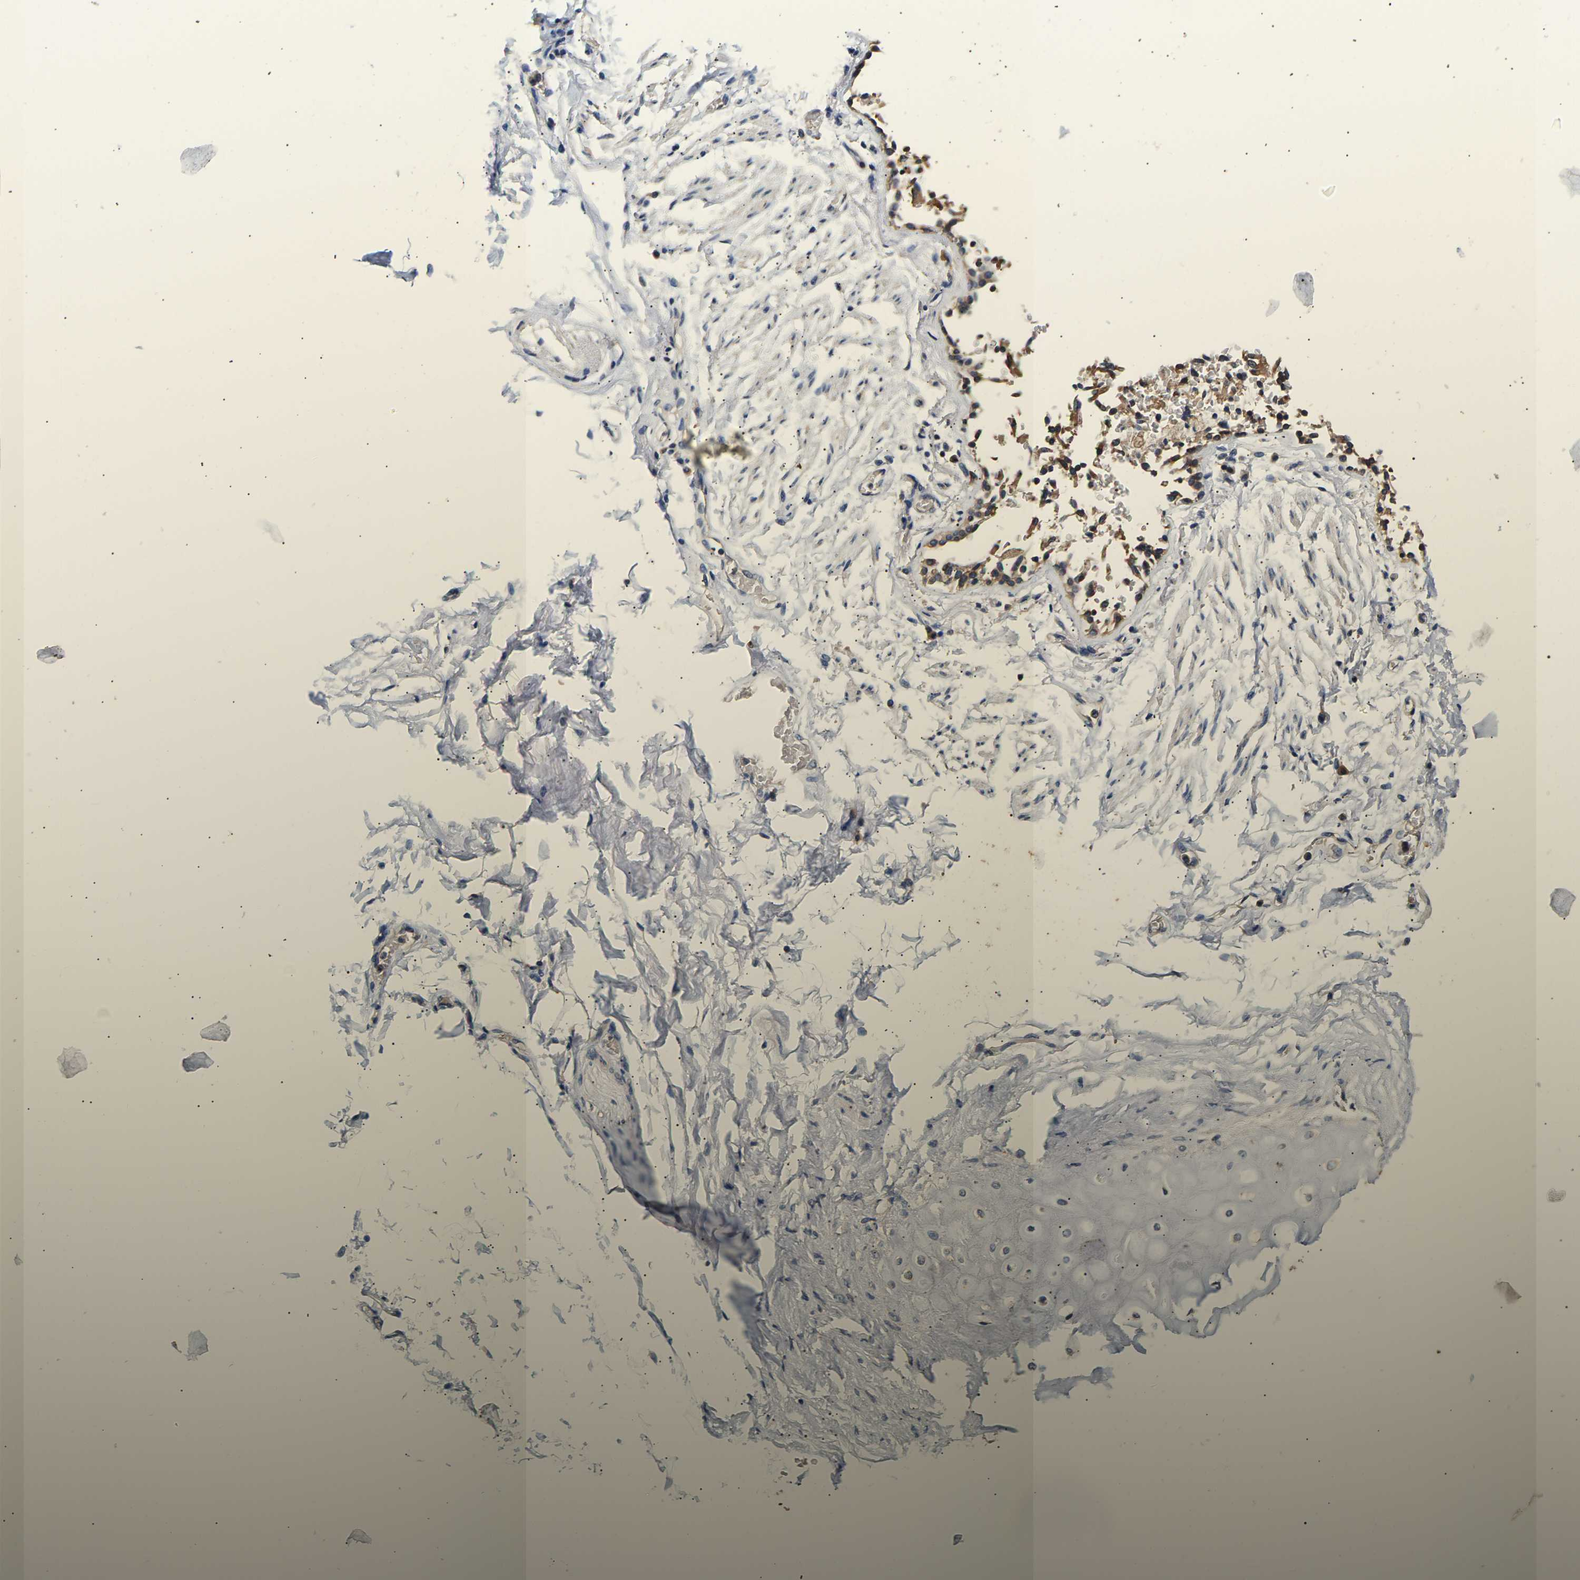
{"staining": {"intensity": "weak", "quantity": ">75%", "location": "cytoplasmic/membranous"}, "tissue": "adipose tissue", "cell_type": "Adipocytes", "image_type": "normal", "snomed": [{"axis": "morphology", "description": "Normal tissue, NOS"}, {"axis": "topography", "description": "Cartilage tissue"}, {"axis": "topography", "description": "Lung"}], "caption": "Protein analysis of normal adipose tissue reveals weak cytoplasmic/membranous positivity in about >75% of adipocytes.", "gene": "LRBA", "patient": {"sex": "female", "age": 77}}